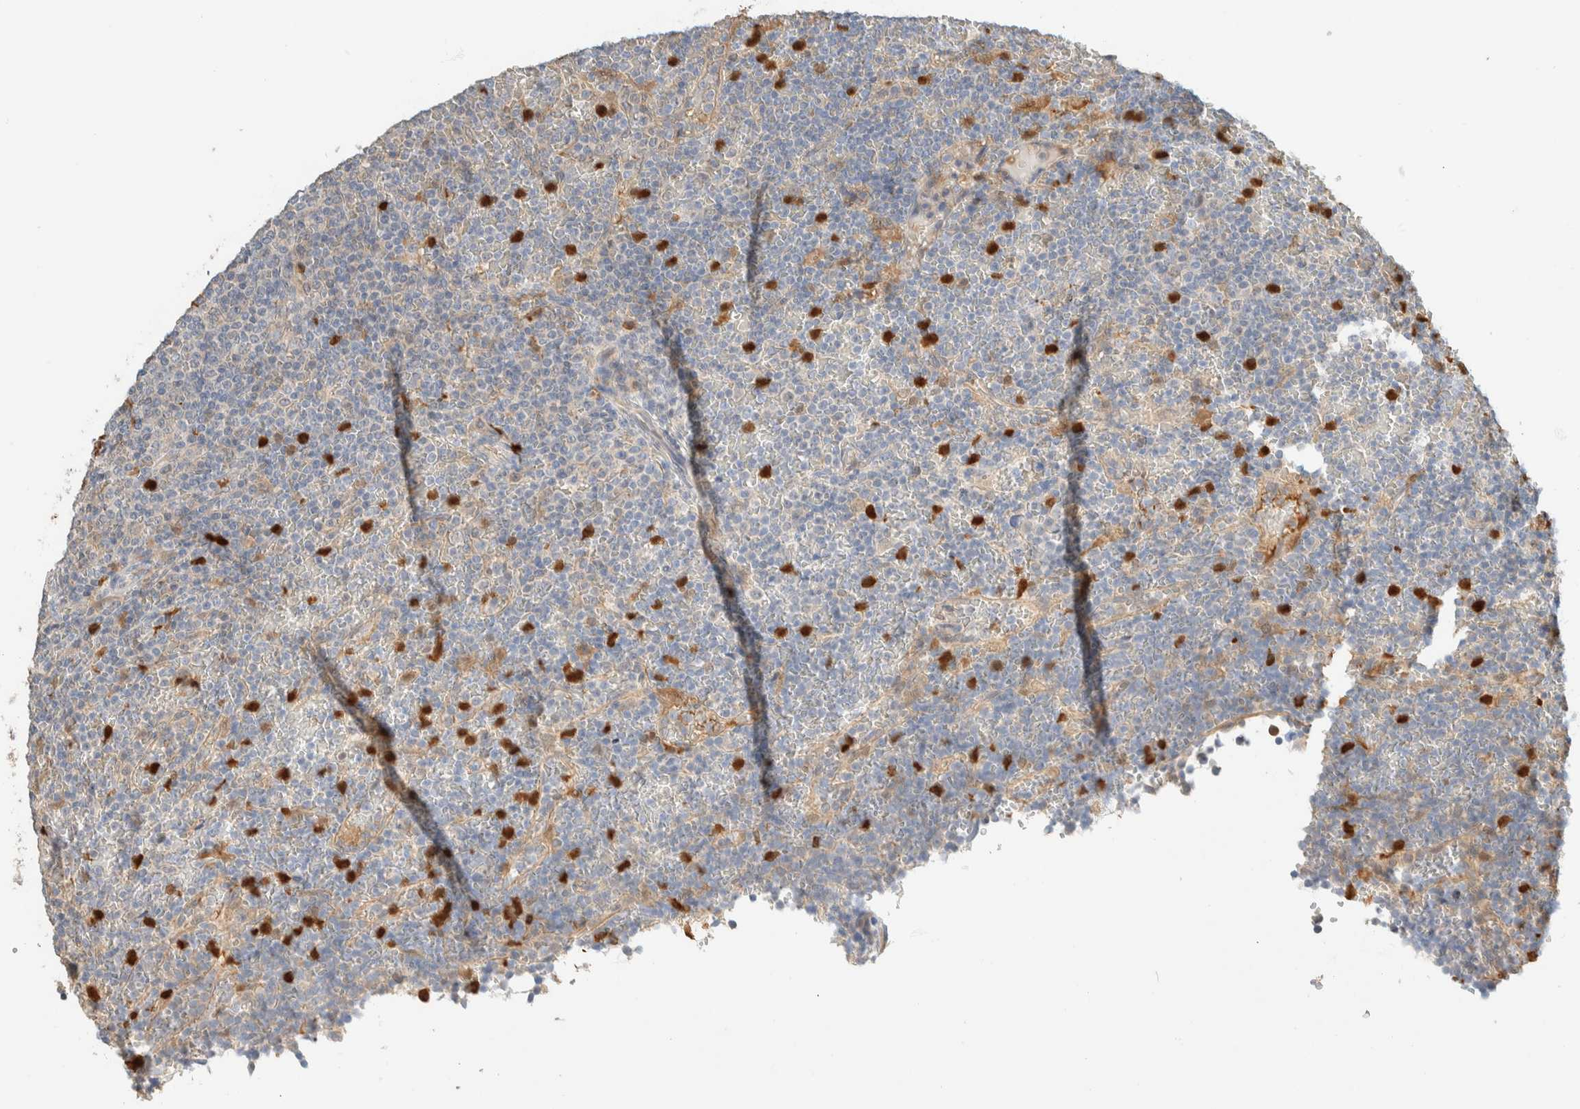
{"staining": {"intensity": "negative", "quantity": "none", "location": "none"}, "tissue": "lymphoma", "cell_type": "Tumor cells", "image_type": "cancer", "snomed": [{"axis": "morphology", "description": "Malignant lymphoma, non-Hodgkin's type, Low grade"}, {"axis": "topography", "description": "Spleen"}], "caption": "IHC micrograph of human malignant lymphoma, non-Hodgkin's type (low-grade) stained for a protein (brown), which exhibits no staining in tumor cells.", "gene": "SETD4", "patient": {"sex": "female", "age": 77}}